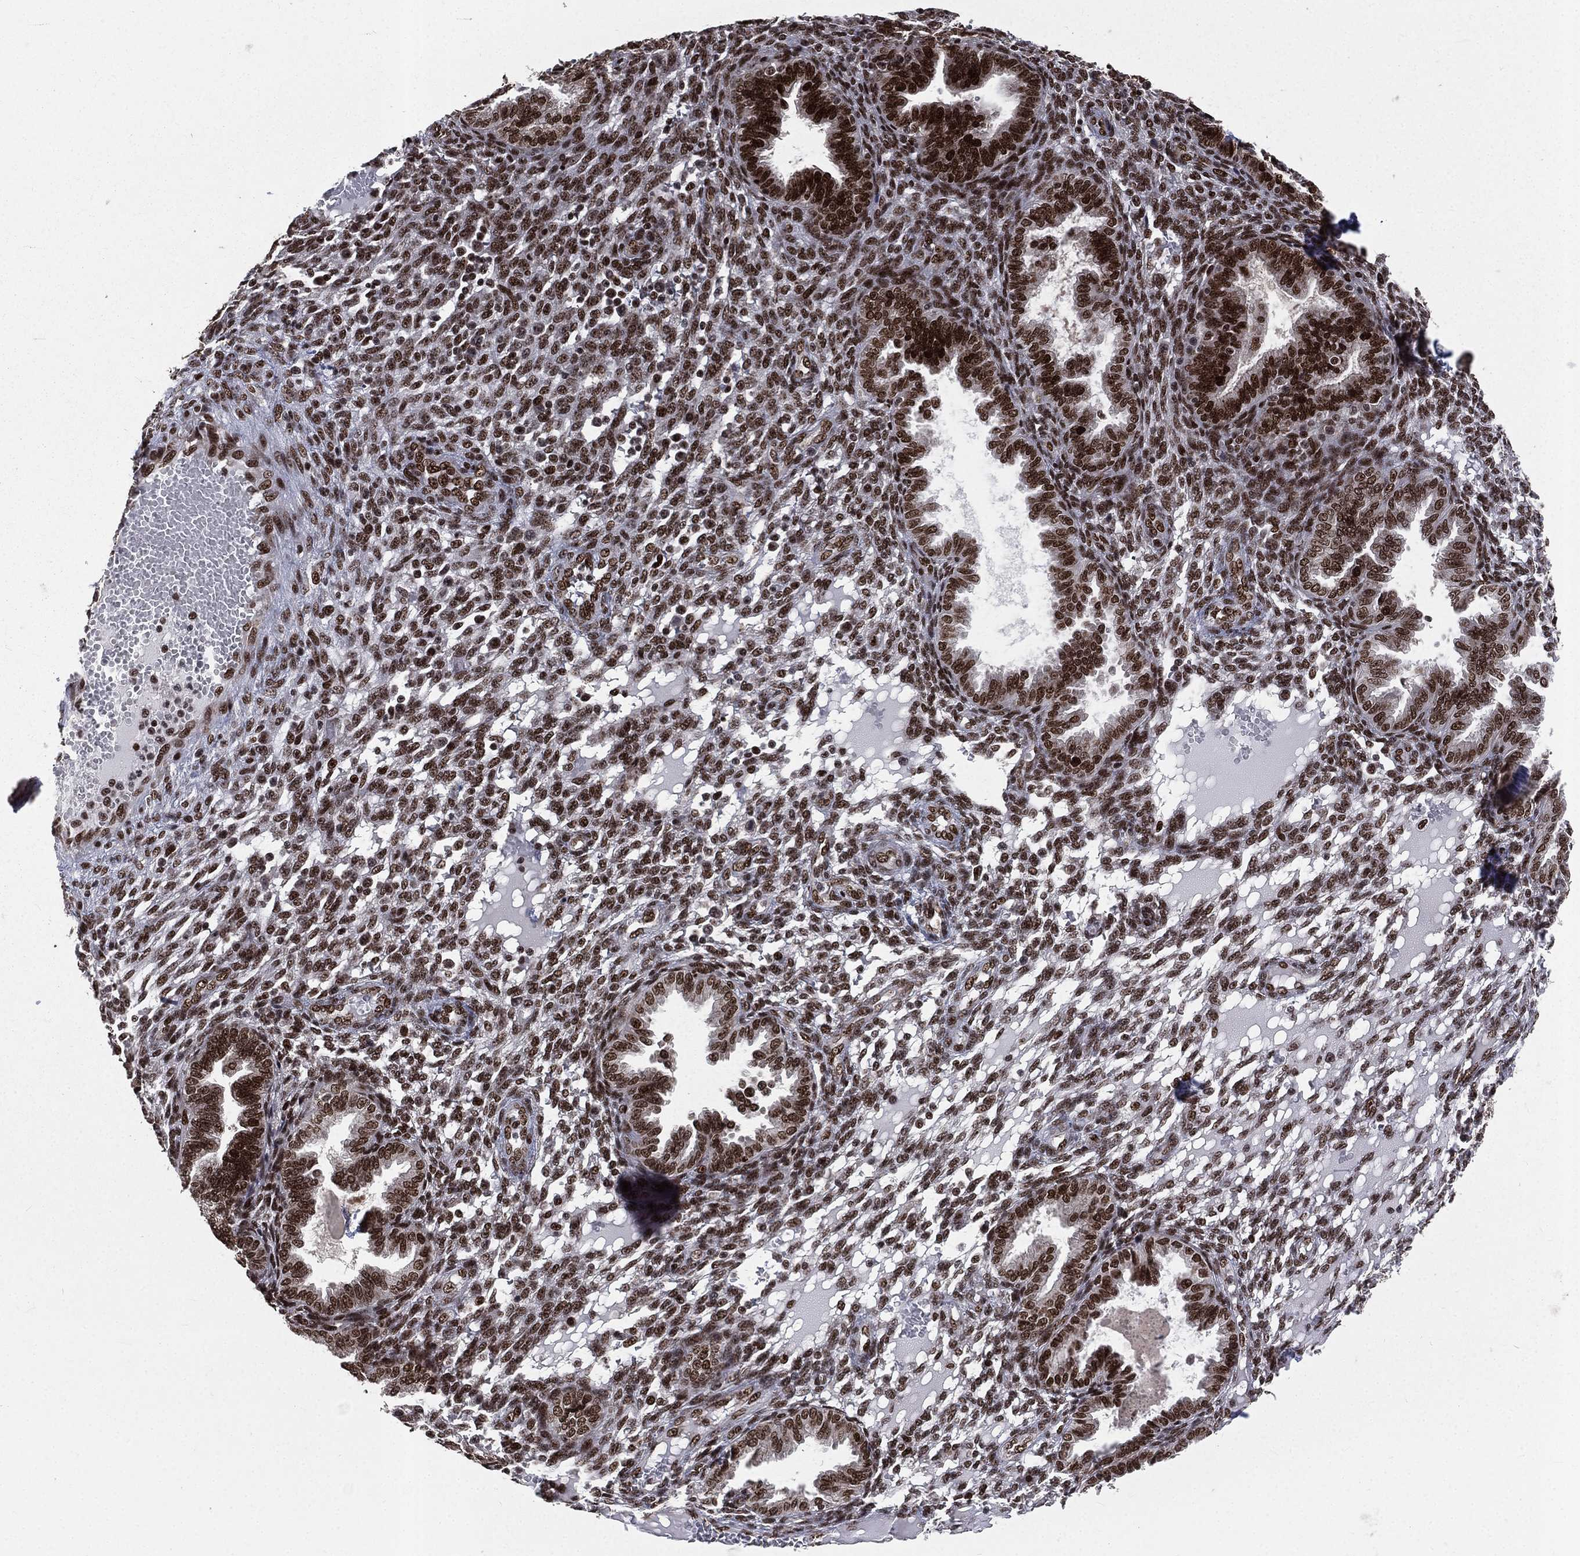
{"staining": {"intensity": "strong", "quantity": ">75%", "location": "nuclear"}, "tissue": "endometrium", "cell_type": "Cells in endometrial stroma", "image_type": "normal", "snomed": [{"axis": "morphology", "description": "Normal tissue, NOS"}, {"axis": "topography", "description": "Endometrium"}], "caption": "High-power microscopy captured an immunohistochemistry histopathology image of unremarkable endometrium, revealing strong nuclear positivity in about >75% of cells in endometrial stroma.", "gene": "POLB", "patient": {"sex": "female", "age": 42}}